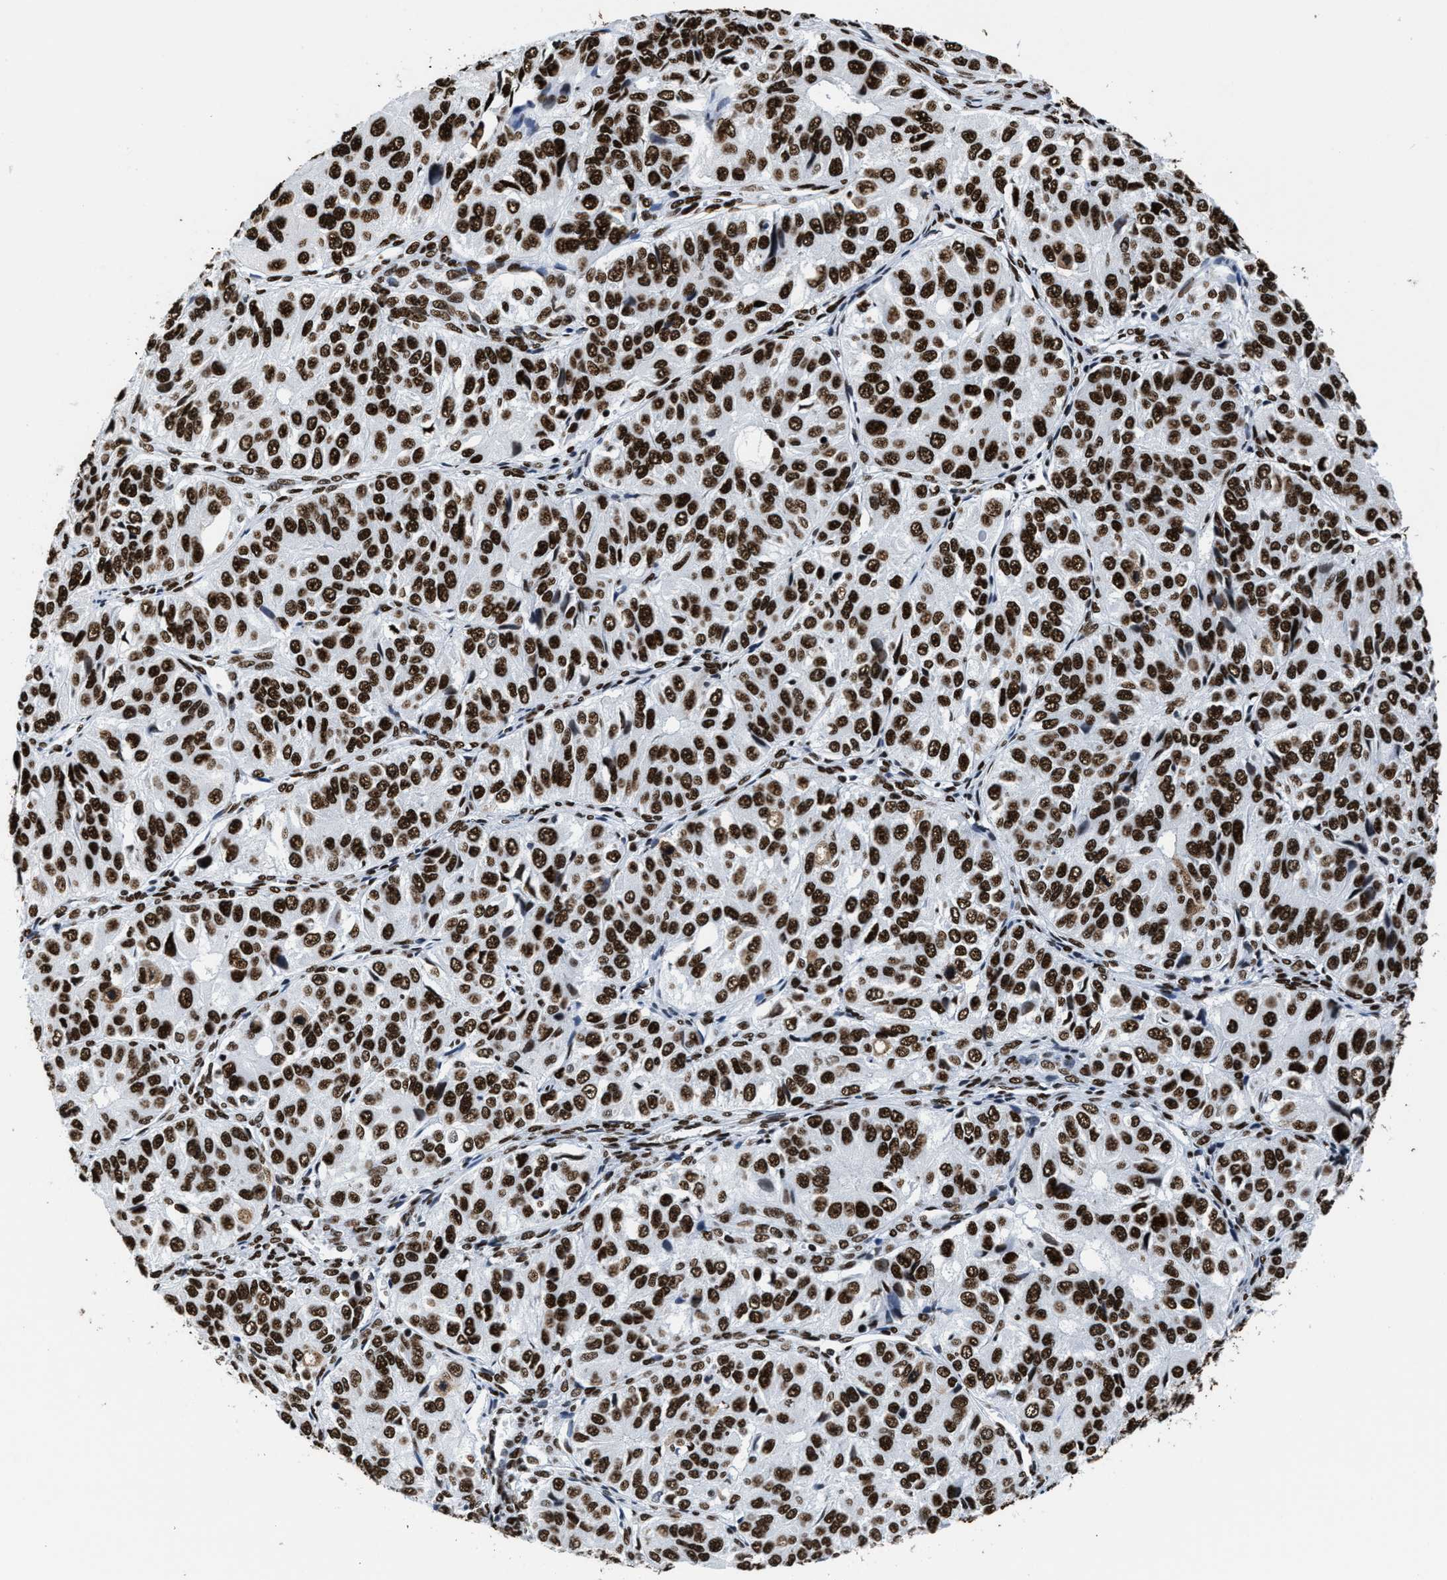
{"staining": {"intensity": "strong", "quantity": ">75%", "location": "nuclear"}, "tissue": "ovarian cancer", "cell_type": "Tumor cells", "image_type": "cancer", "snomed": [{"axis": "morphology", "description": "Carcinoma, endometroid"}, {"axis": "topography", "description": "Ovary"}], "caption": "Human ovarian cancer stained with a protein marker shows strong staining in tumor cells.", "gene": "SMARCC2", "patient": {"sex": "female", "age": 51}}